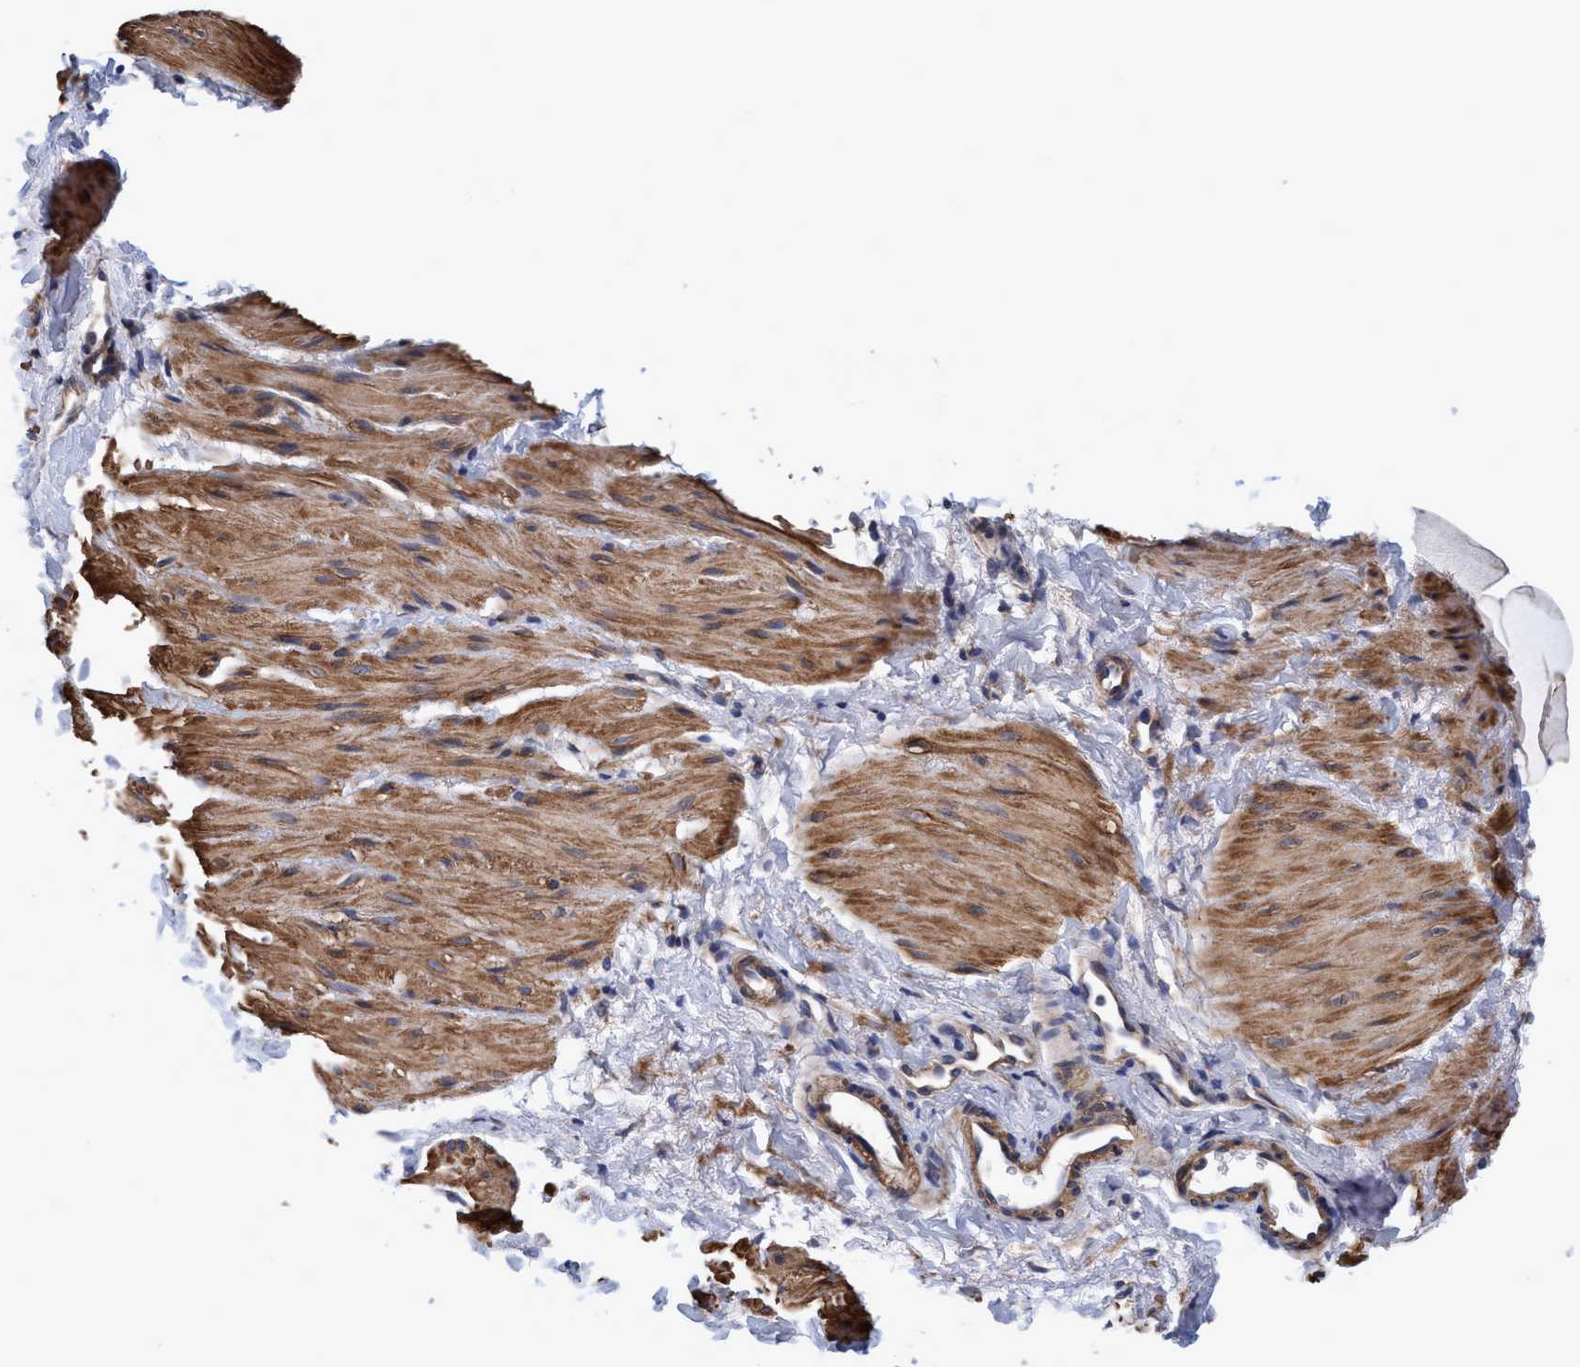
{"staining": {"intensity": "moderate", "quantity": ">75%", "location": "cytoplasmic/membranous"}, "tissue": "smooth muscle", "cell_type": "Smooth muscle cells", "image_type": "normal", "snomed": [{"axis": "morphology", "description": "Normal tissue, NOS"}, {"axis": "topography", "description": "Smooth muscle"}], "caption": "Immunohistochemical staining of normal human smooth muscle exhibits medium levels of moderate cytoplasmic/membranous staining in approximately >75% of smooth muscle cells. Immunohistochemistry stains the protein of interest in brown and the nuclei are stained blue.", "gene": "CALCOCO2", "patient": {"sex": "male", "age": 16}}